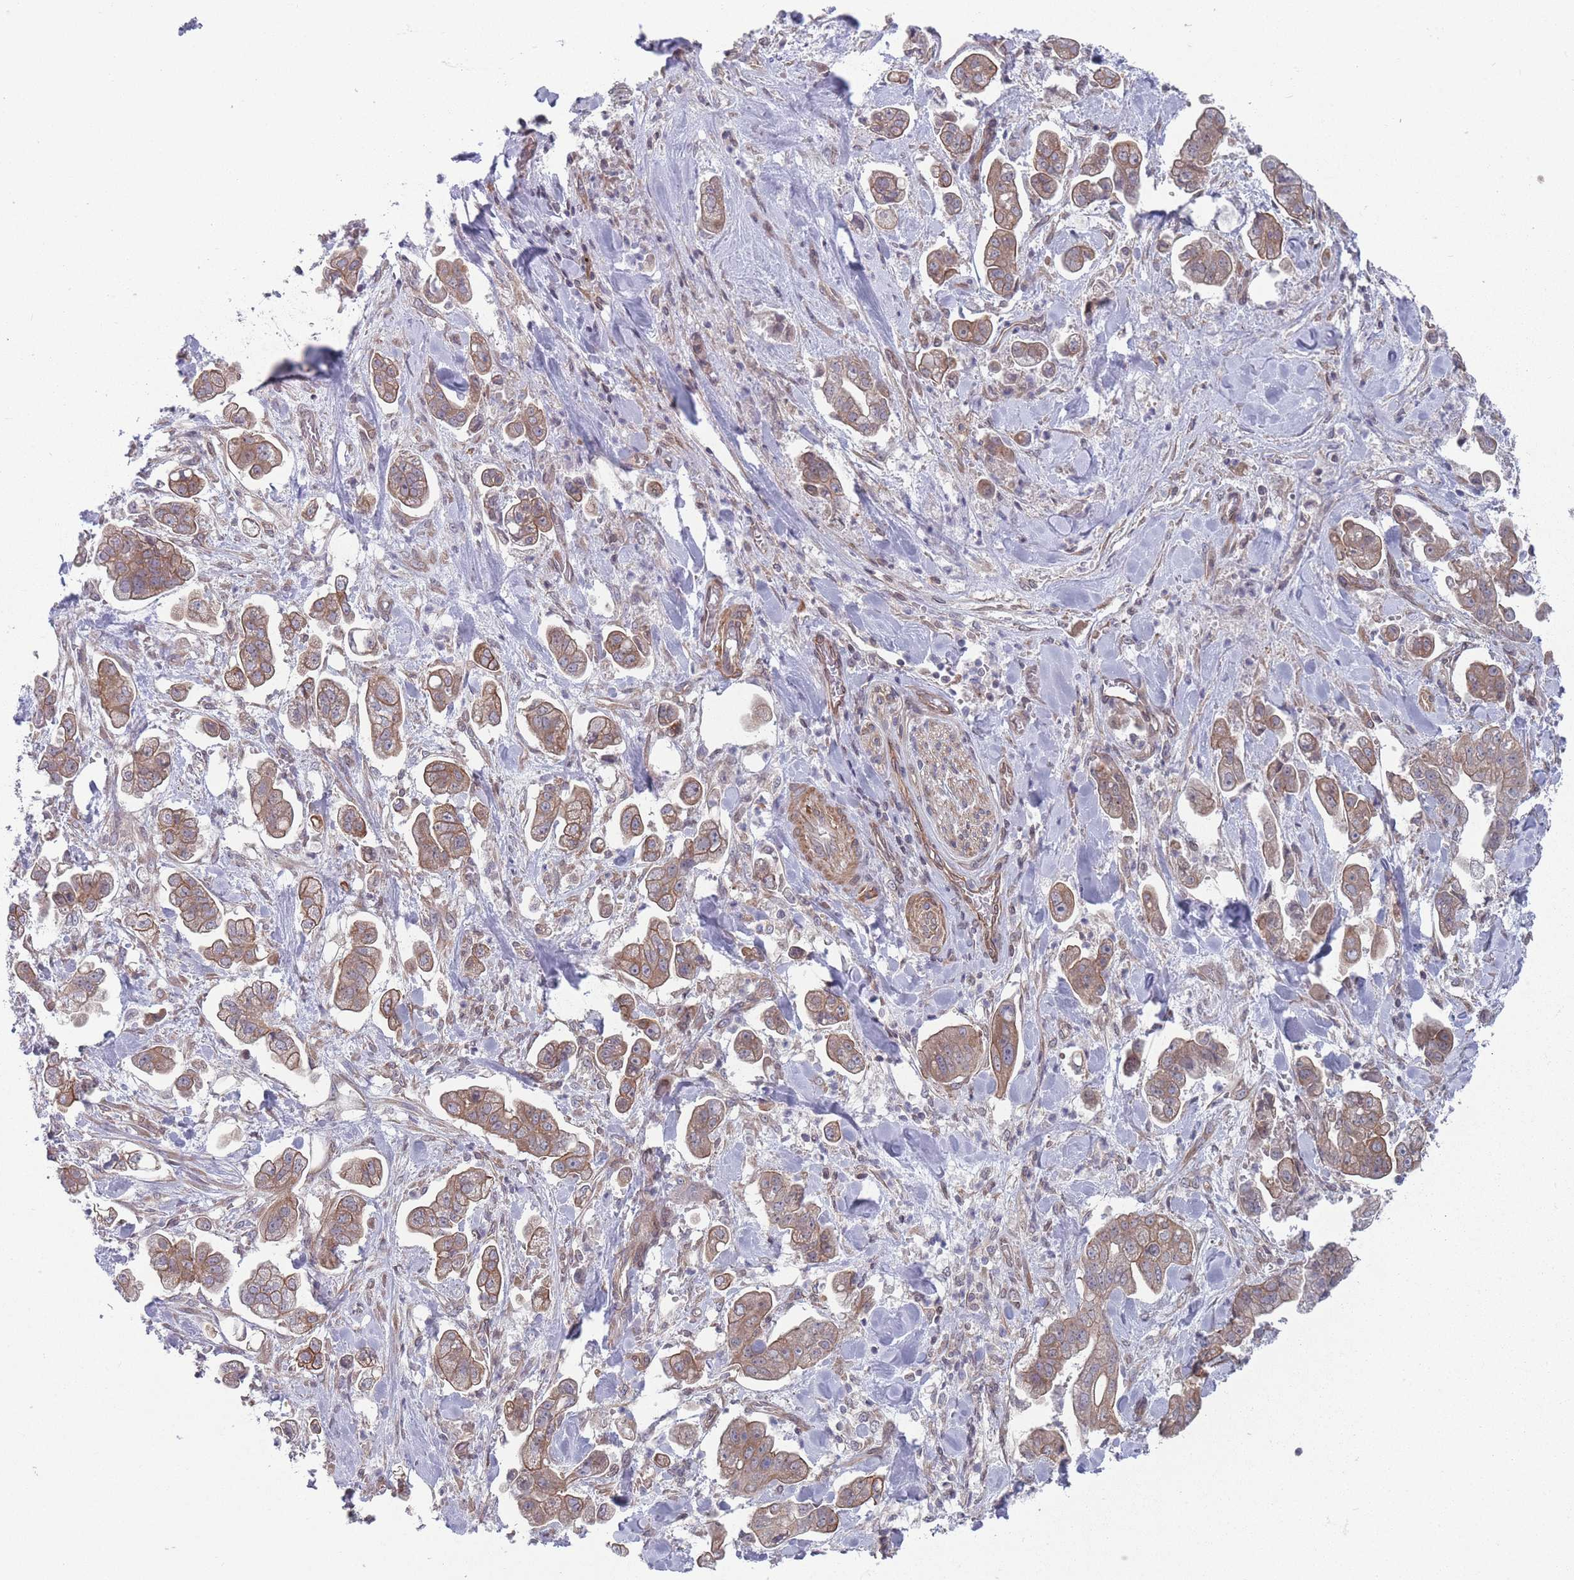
{"staining": {"intensity": "moderate", "quantity": ">75%", "location": "cytoplasmic/membranous"}, "tissue": "stomach cancer", "cell_type": "Tumor cells", "image_type": "cancer", "snomed": [{"axis": "morphology", "description": "Adenocarcinoma, NOS"}, {"axis": "topography", "description": "Stomach"}], "caption": "A medium amount of moderate cytoplasmic/membranous staining is appreciated in approximately >75% of tumor cells in stomach cancer tissue. The protein is shown in brown color, while the nuclei are stained blue.", "gene": "VRK2", "patient": {"sex": "male", "age": 62}}